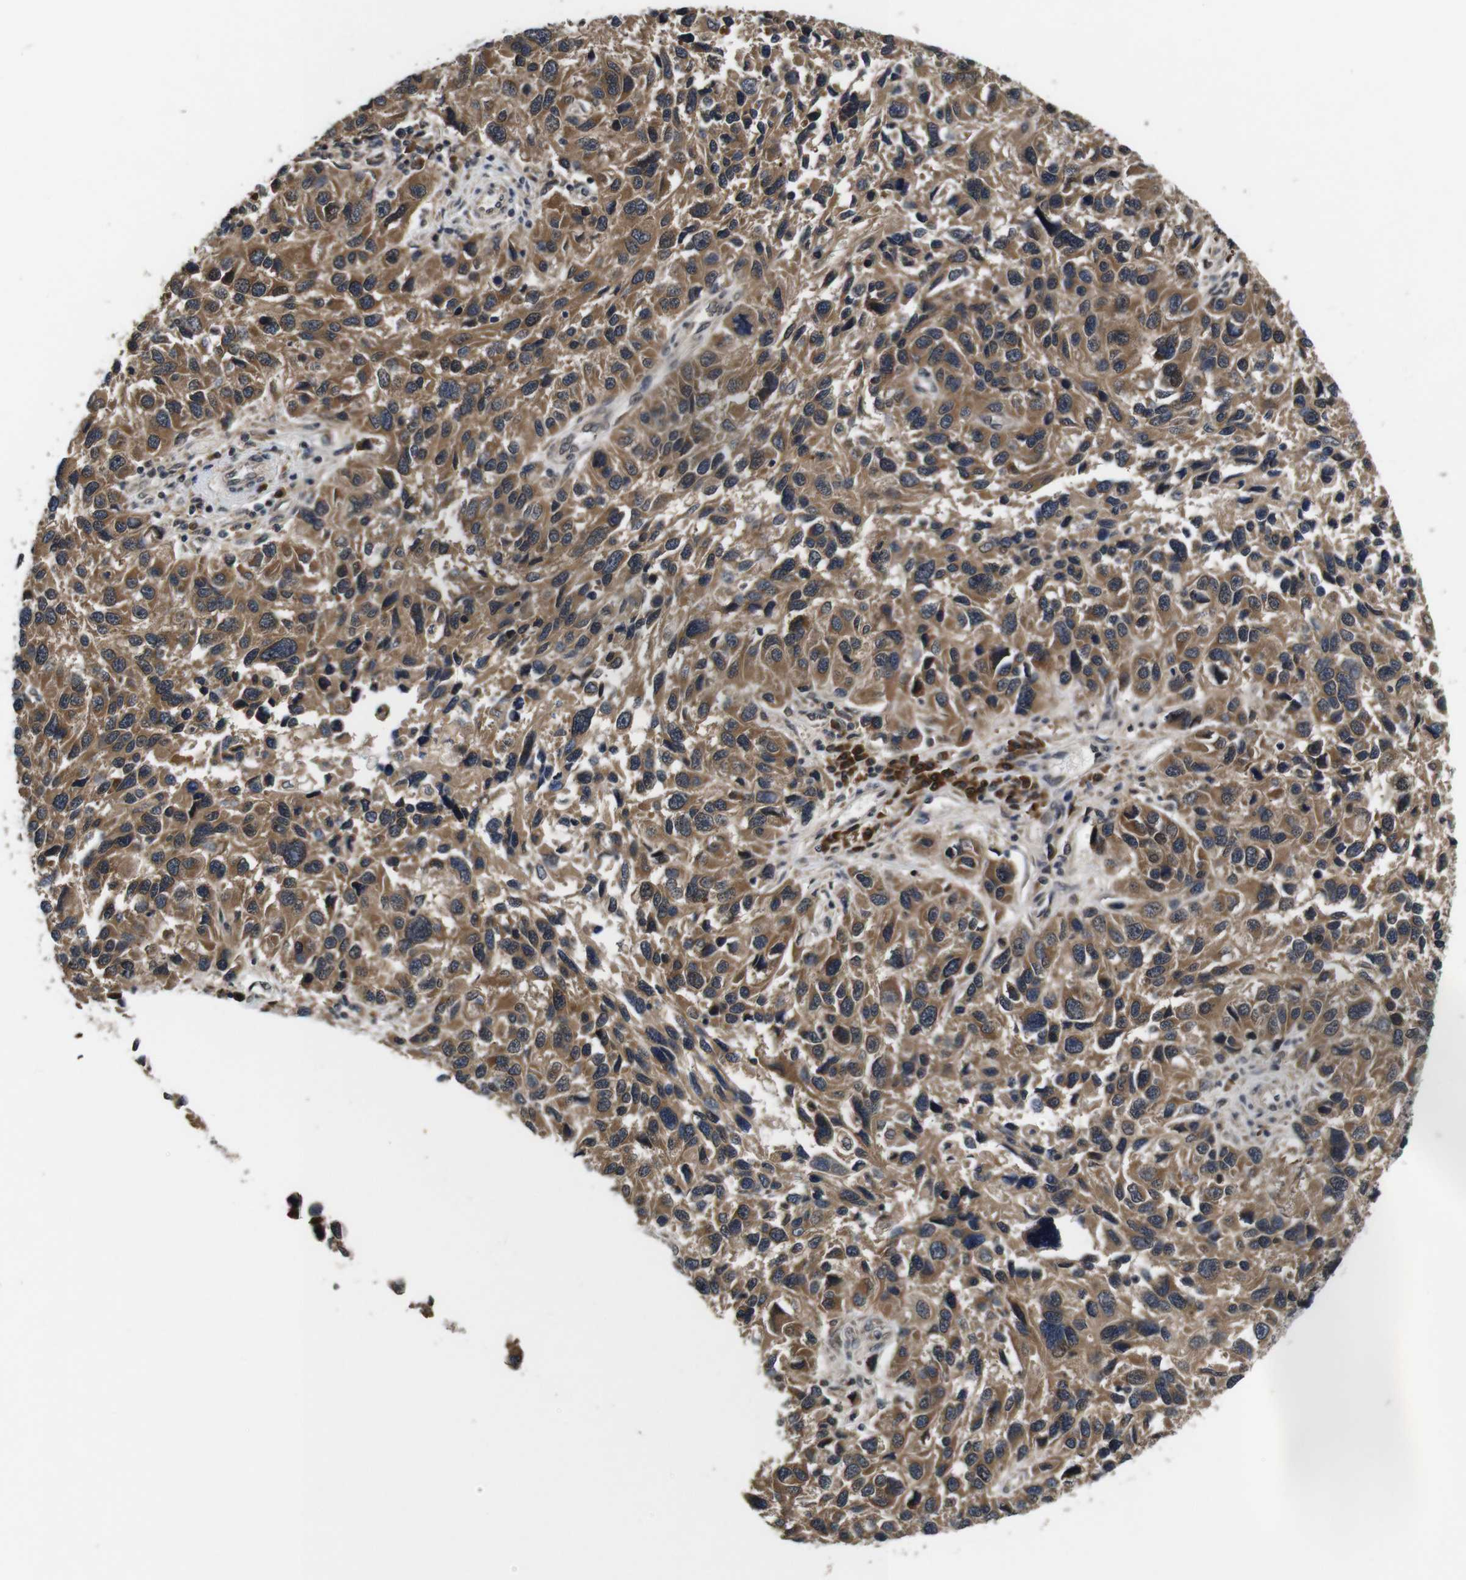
{"staining": {"intensity": "moderate", "quantity": ">75%", "location": "cytoplasmic/membranous"}, "tissue": "melanoma", "cell_type": "Tumor cells", "image_type": "cancer", "snomed": [{"axis": "morphology", "description": "Malignant melanoma, NOS"}, {"axis": "topography", "description": "Skin"}], "caption": "Moderate cytoplasmic/membranous expression for a protein is identified in approximately >75% of tumor cells of malignant melanoma using immunohistochemistry (IHC).", "gene": "ZBTB46", "patient": {"sex": "male", "age": 53}}